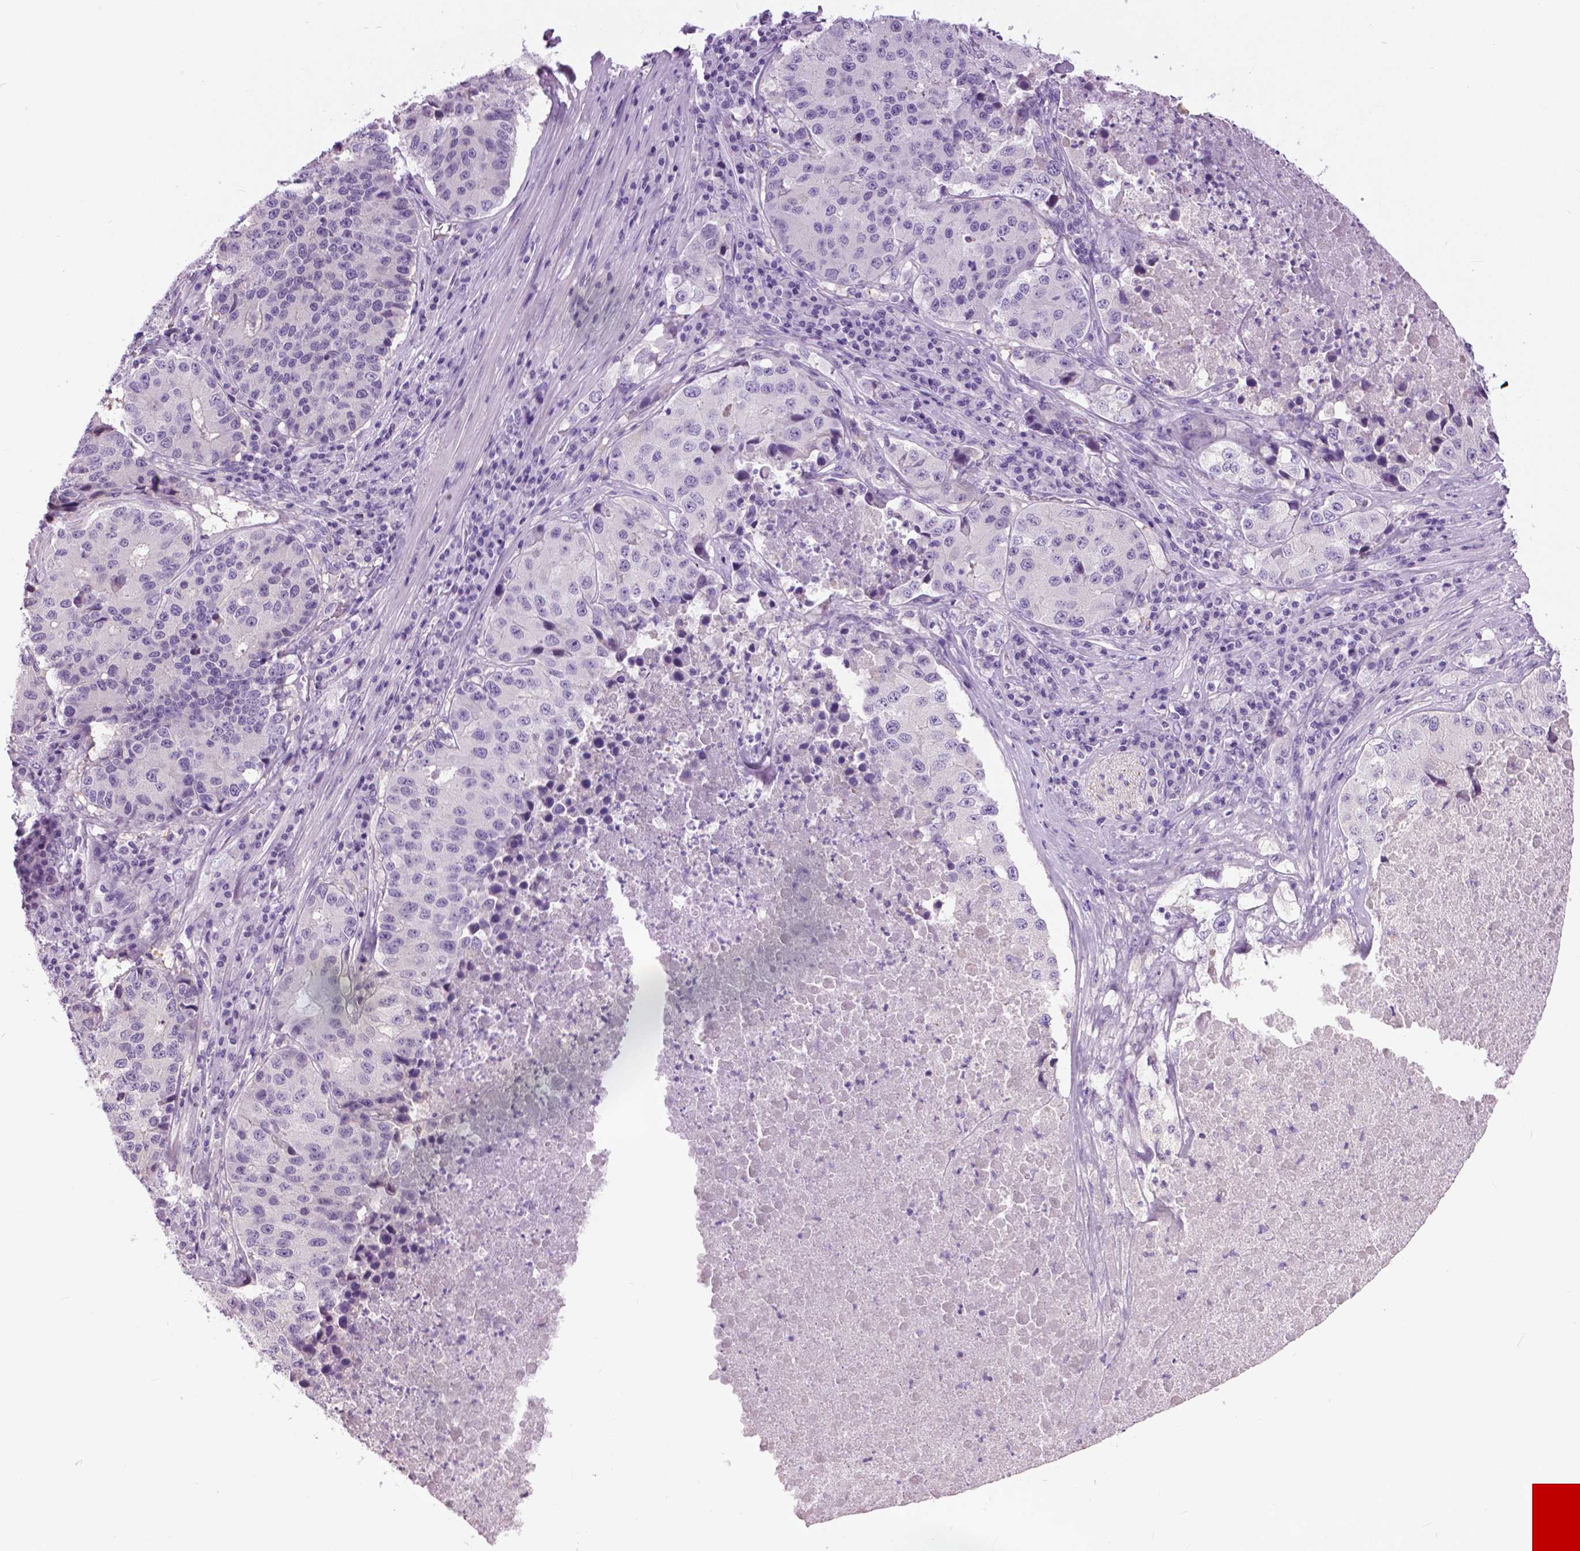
{"staining": {"intensity": "negative", "quantity": "none", "location": "none"}, "tissue": "stomach cancer", "cell_type": "Tumor cells", "image_type": "cancer", "snomed": [{"axis": "morphology", "description": "Adenocarcinoma, NOS"}, {"axis": "topography", "description": "Stomach"}], "caption": "The micrograph demonstrates no significant staining in tumor cells of adenocarcinoma (stomach).", "gene": "TP53TG5", "patient": {"sex": "male", "age": 71}}